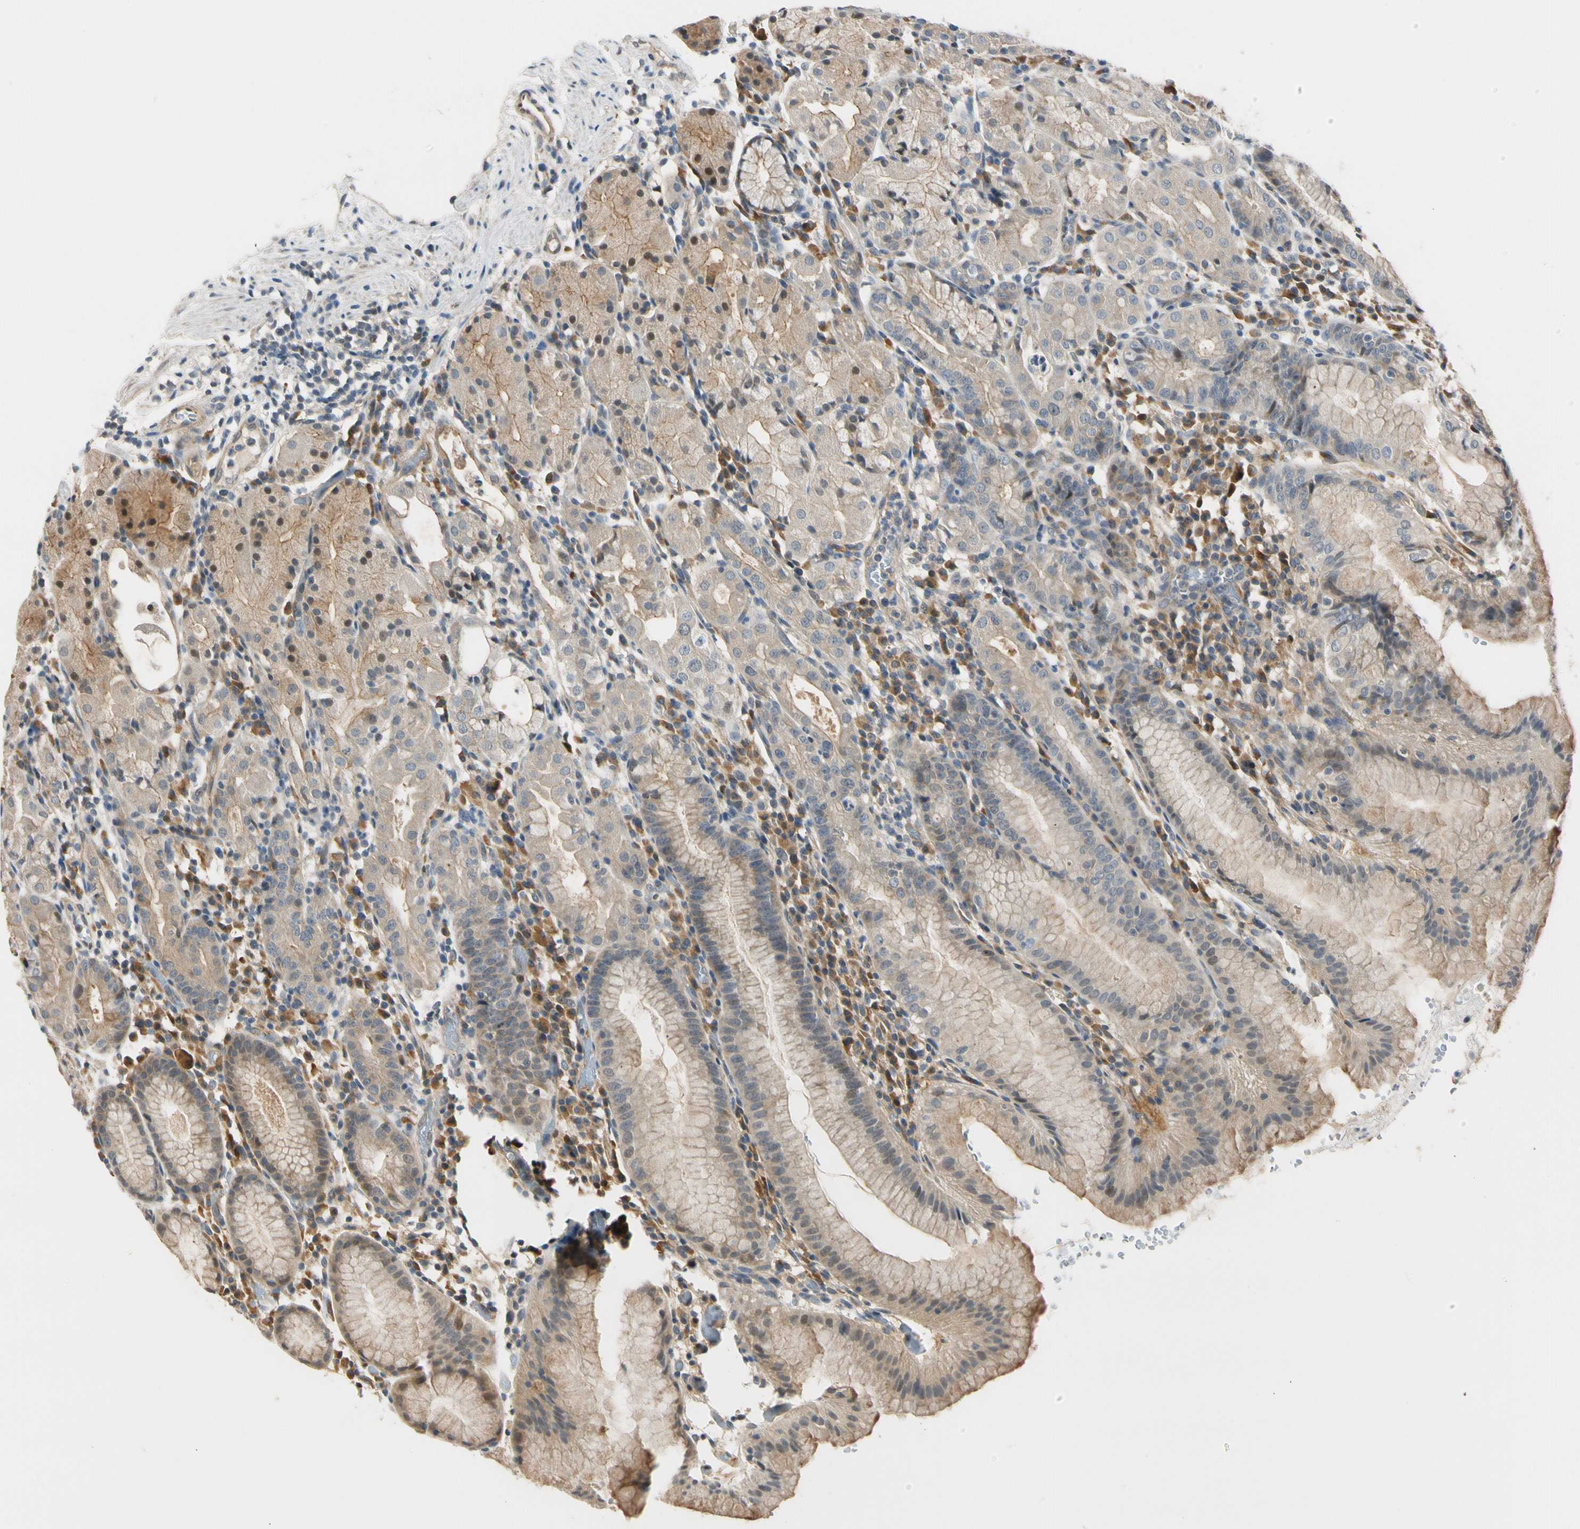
{"staining": {"intensity": "moderate", "quantity": "25%-75%", "location": "cytoplasmic/membranous,nuclear"}, "tissue": "stomach", "cell_type": "Glandular cells", "image_type": "normal", "snomed": [{"axis": "morphology", "description": "Normal tissue, NOS"}, {"axis": "topography", "description": "Stomach"}, {"axis": "topography", "description": "Stomach, lower"}], "caption": "Immunohistochemical staining of normal stomach demonstrates moderate cytoplasmic/membranous,nuclear protein expression in about 25%-75% of glandular cells.", "gene": "RASGRF1", "patient": {"sex": "female", "age": 75}}